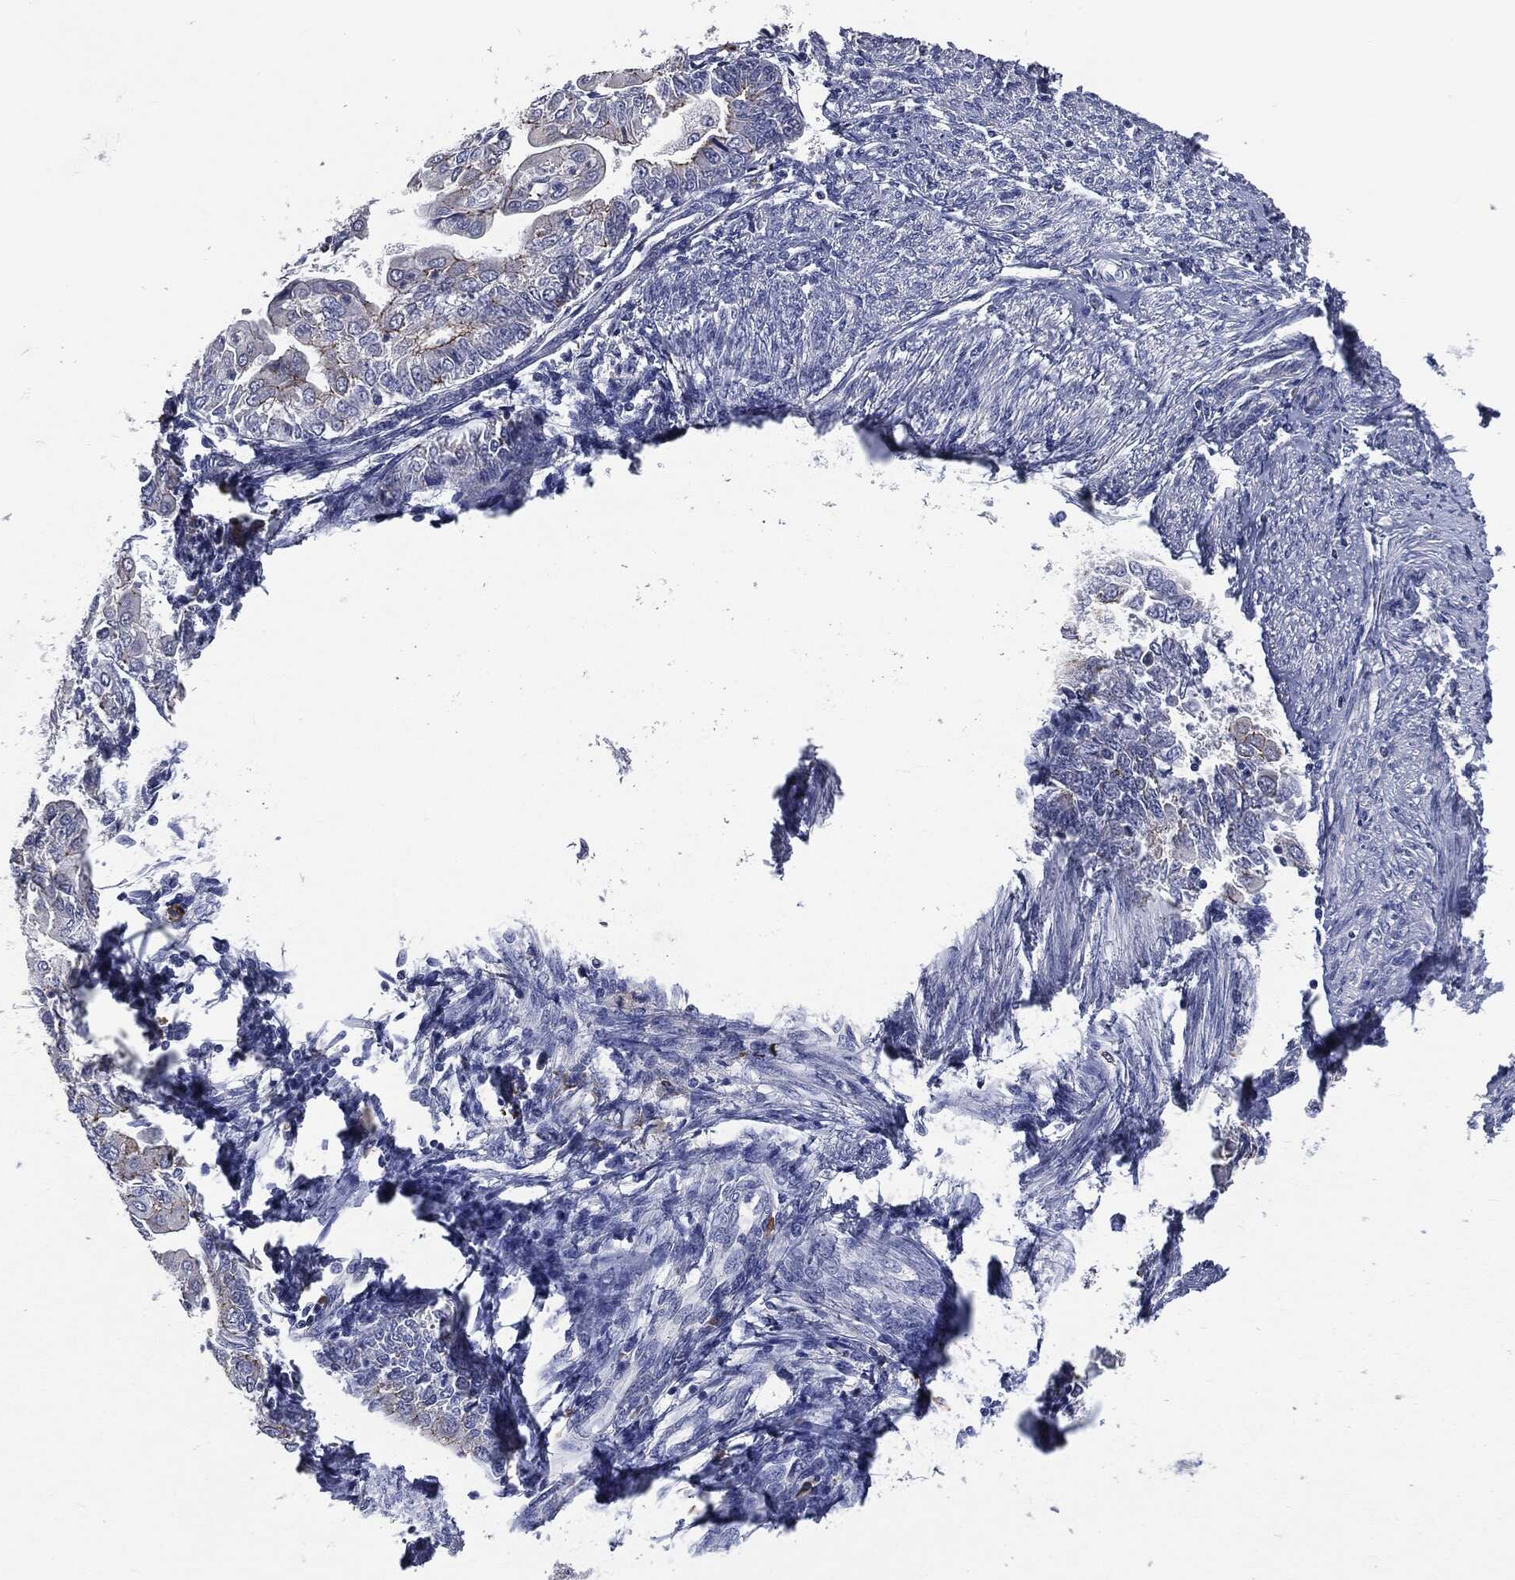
{"staining": {"intensity": "negative", "quantity": "none", "location": "none"}, "tissue": "endometrial cancer", "cell_type": "Tumor cells", "image_type": "cancer", "snomed": [{"axis": "morphology", "description": "Adenocarcinoma, NOS"}, {"axis": "topography", "description": "Endometrium"}], "caption": "A high-resolution photomicrograph shows IHC staining of endometrial cancer, which shows no significant positivity in tumor cells.", "gene": "PTGS2", "patient": {"sex": "female", "age": 68}}